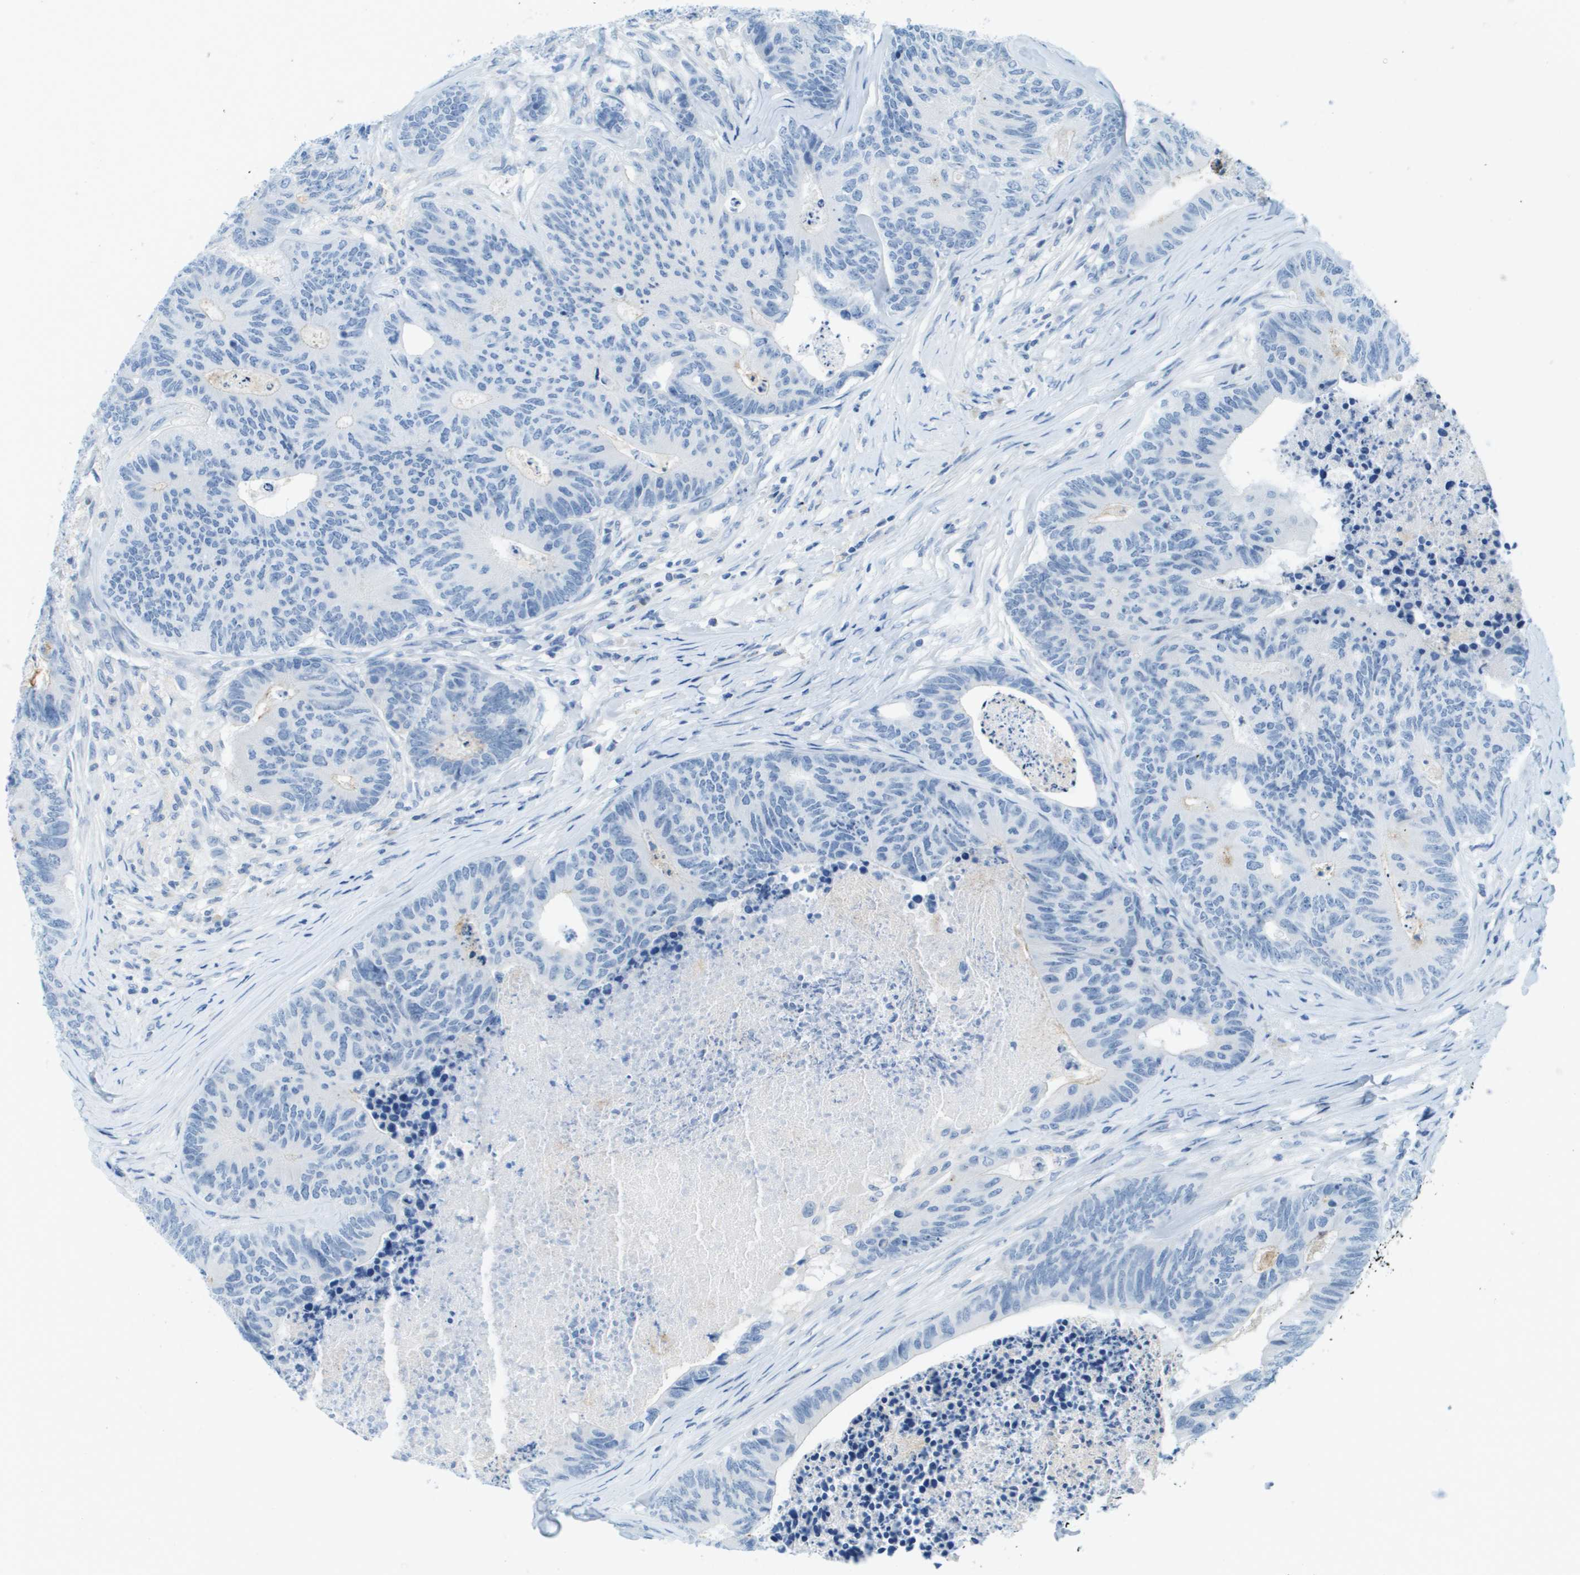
{"staining": {"intensity": "negative", "quantity": "none", "location": "none"}, "tissue": "colorectal cancer", "cell_type": "Tumor cells", "image_type": "cancer", "snomed": [{"axis": "morphology", "description": "Adenocarcinoma, NOS"}, {"axis": "topography", "description": "Colon"}], "caption": "Tumor cells are negative for brown protein staining in colorectal cancer.", "gene": "CDHR2", "patient": {"sex": "female", "age": 67}}